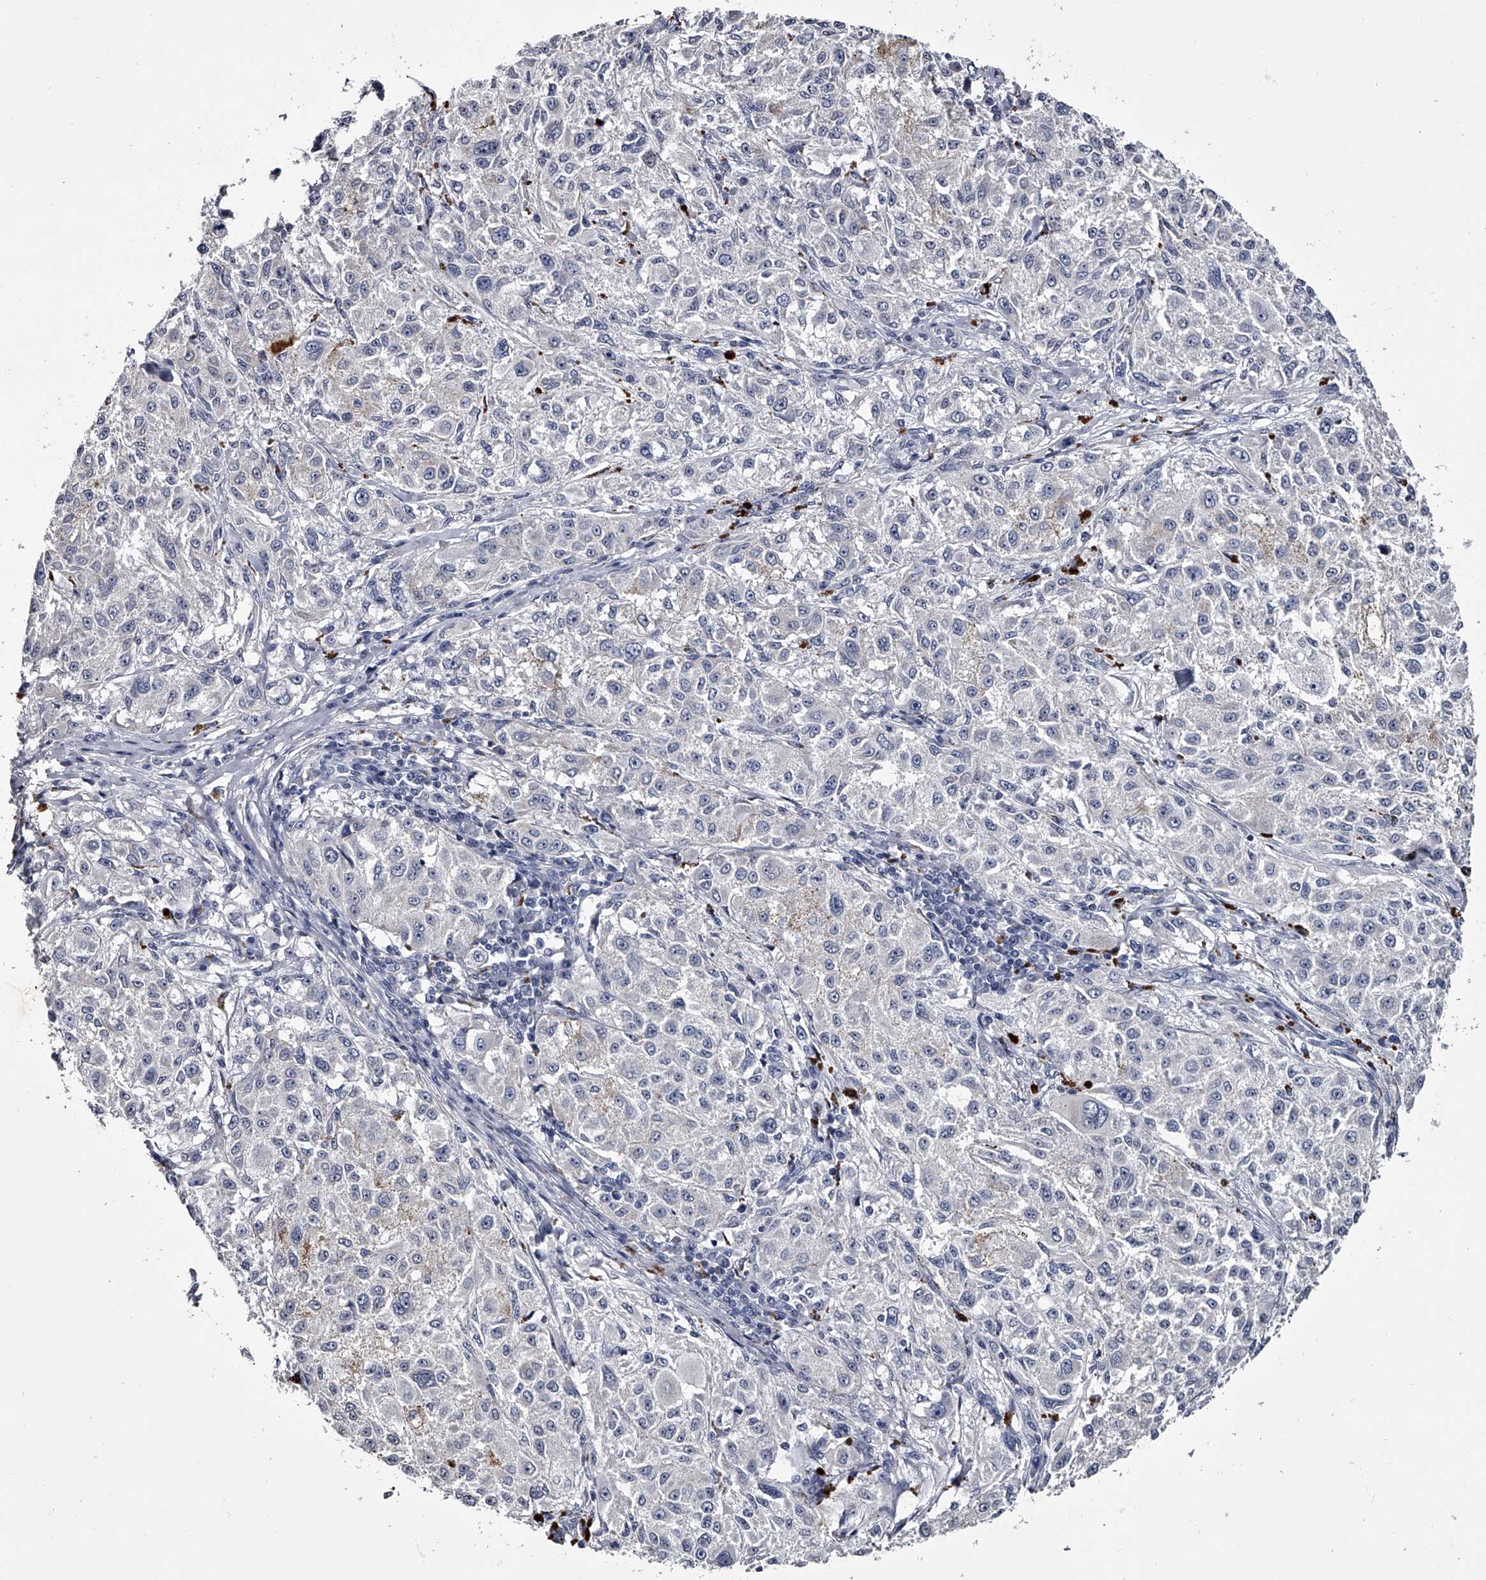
{"staining": {"intensity": "negative", "quantity": "none", "location": "none"}, "tissue": "melanoma", "cell_type": "Tumor cells", "image_type": "cancer", "snomed": [{"axis": "morphology", "description": "Necrosis, NOS"}, {"axis": "morphology", "description": "Malignant melanoma, NOS"}, {"axis": "topography", "description": "Skin"}], "caption": "High magnification brightfield microscopy of melanoma stained with DAB (brown) and counterstained with hematoxylin (blue): tumor cells show no significant staining.", "gene": "GAPVD1", "patient": {"sex": "female", "age": 87}}